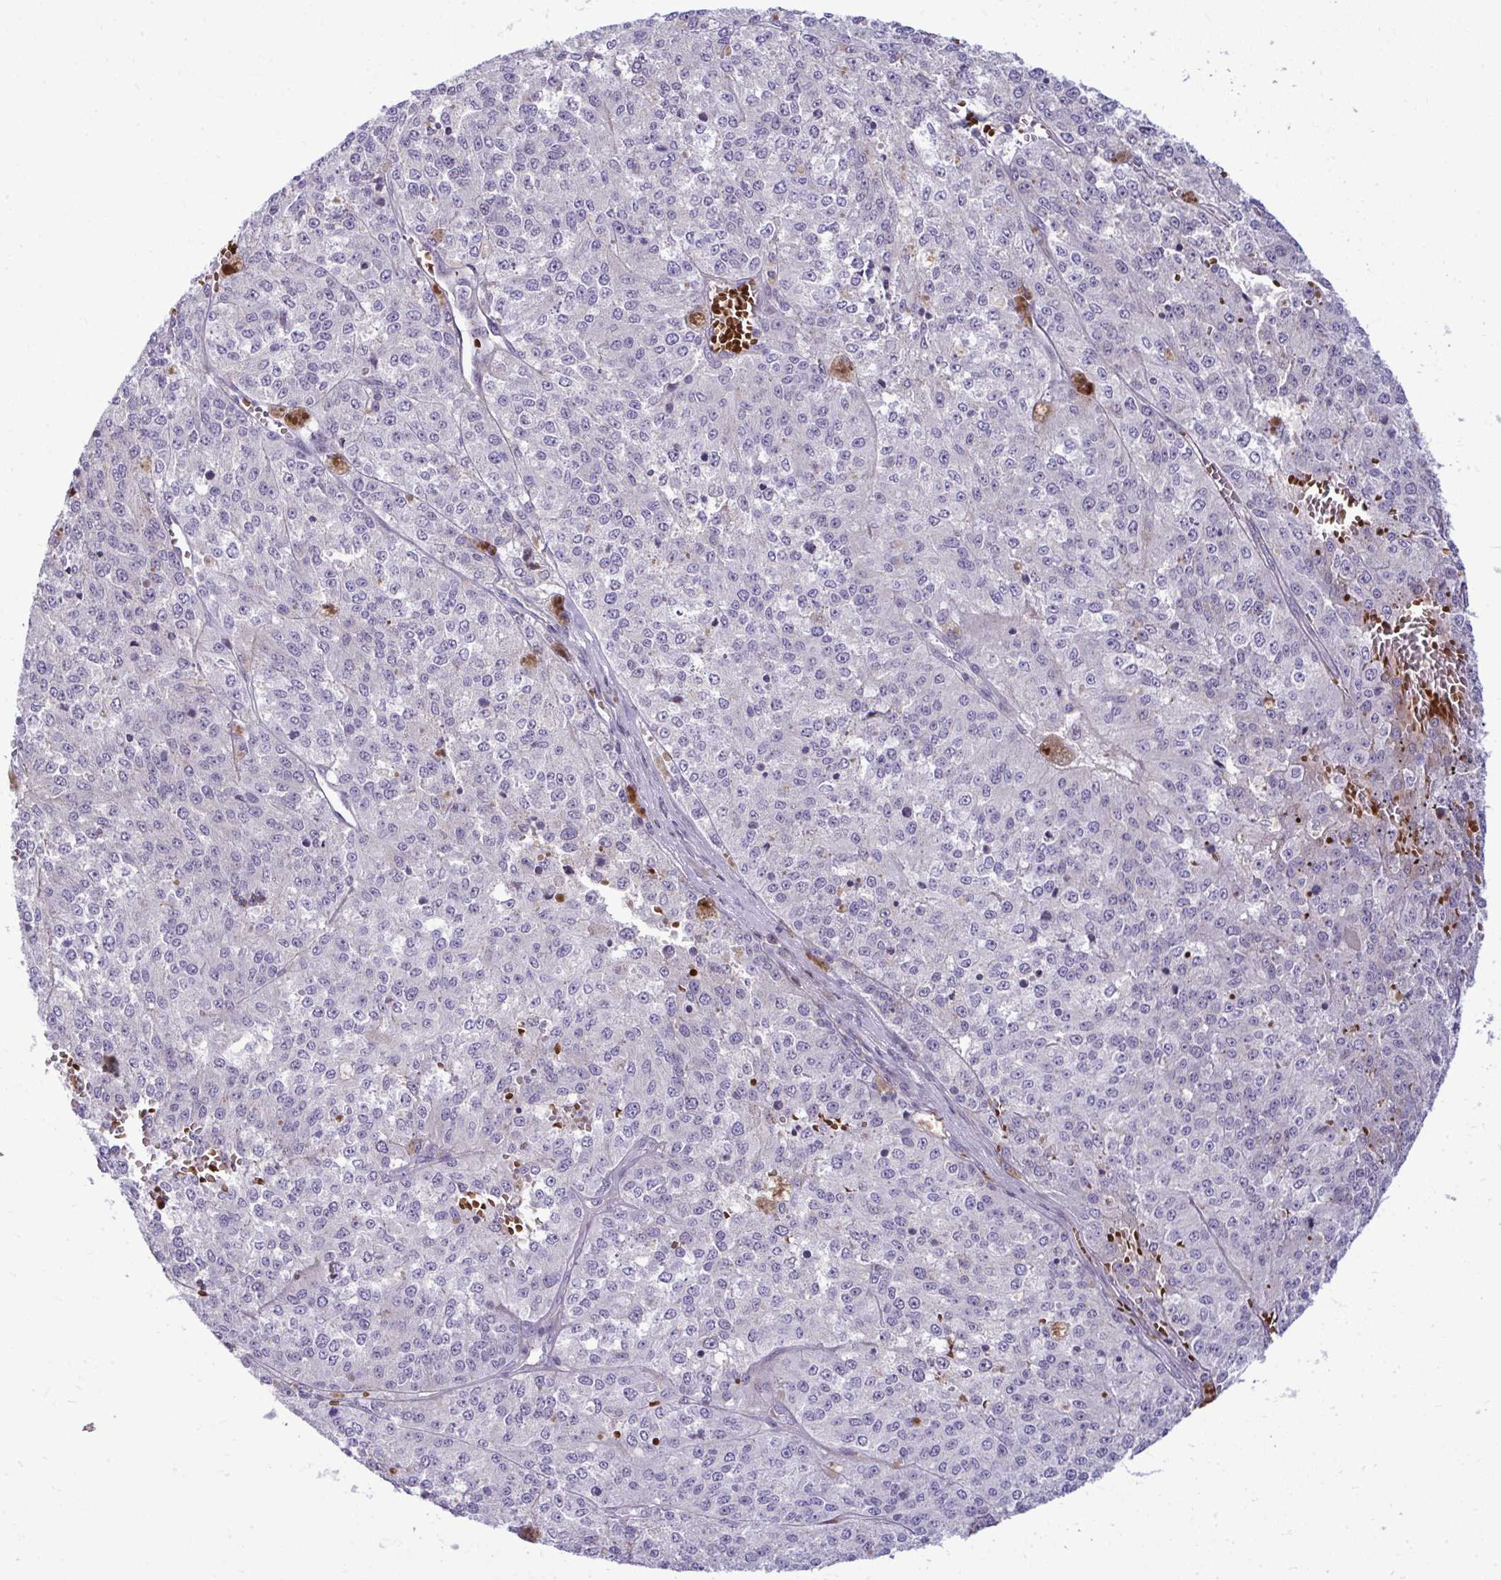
{"staining": {"intensity": "negative", "quantity": "none", "location": "none"}, "tissue": "melanoma", "cell_type": "Tumor cells", "image_type": "cancer", "snomed": [{"axis": "morphology", "description": "Malignant melanoma, Metastatic site"}, {"axis": "topography", "description": "Lymph node"}], "caption": "This is an immunohistochemistry photomicrograph of human melanoma. There is no staining in tumor cells.", "gene": "SLC14A1", "patient": {"sex": "female", "age": 64}}